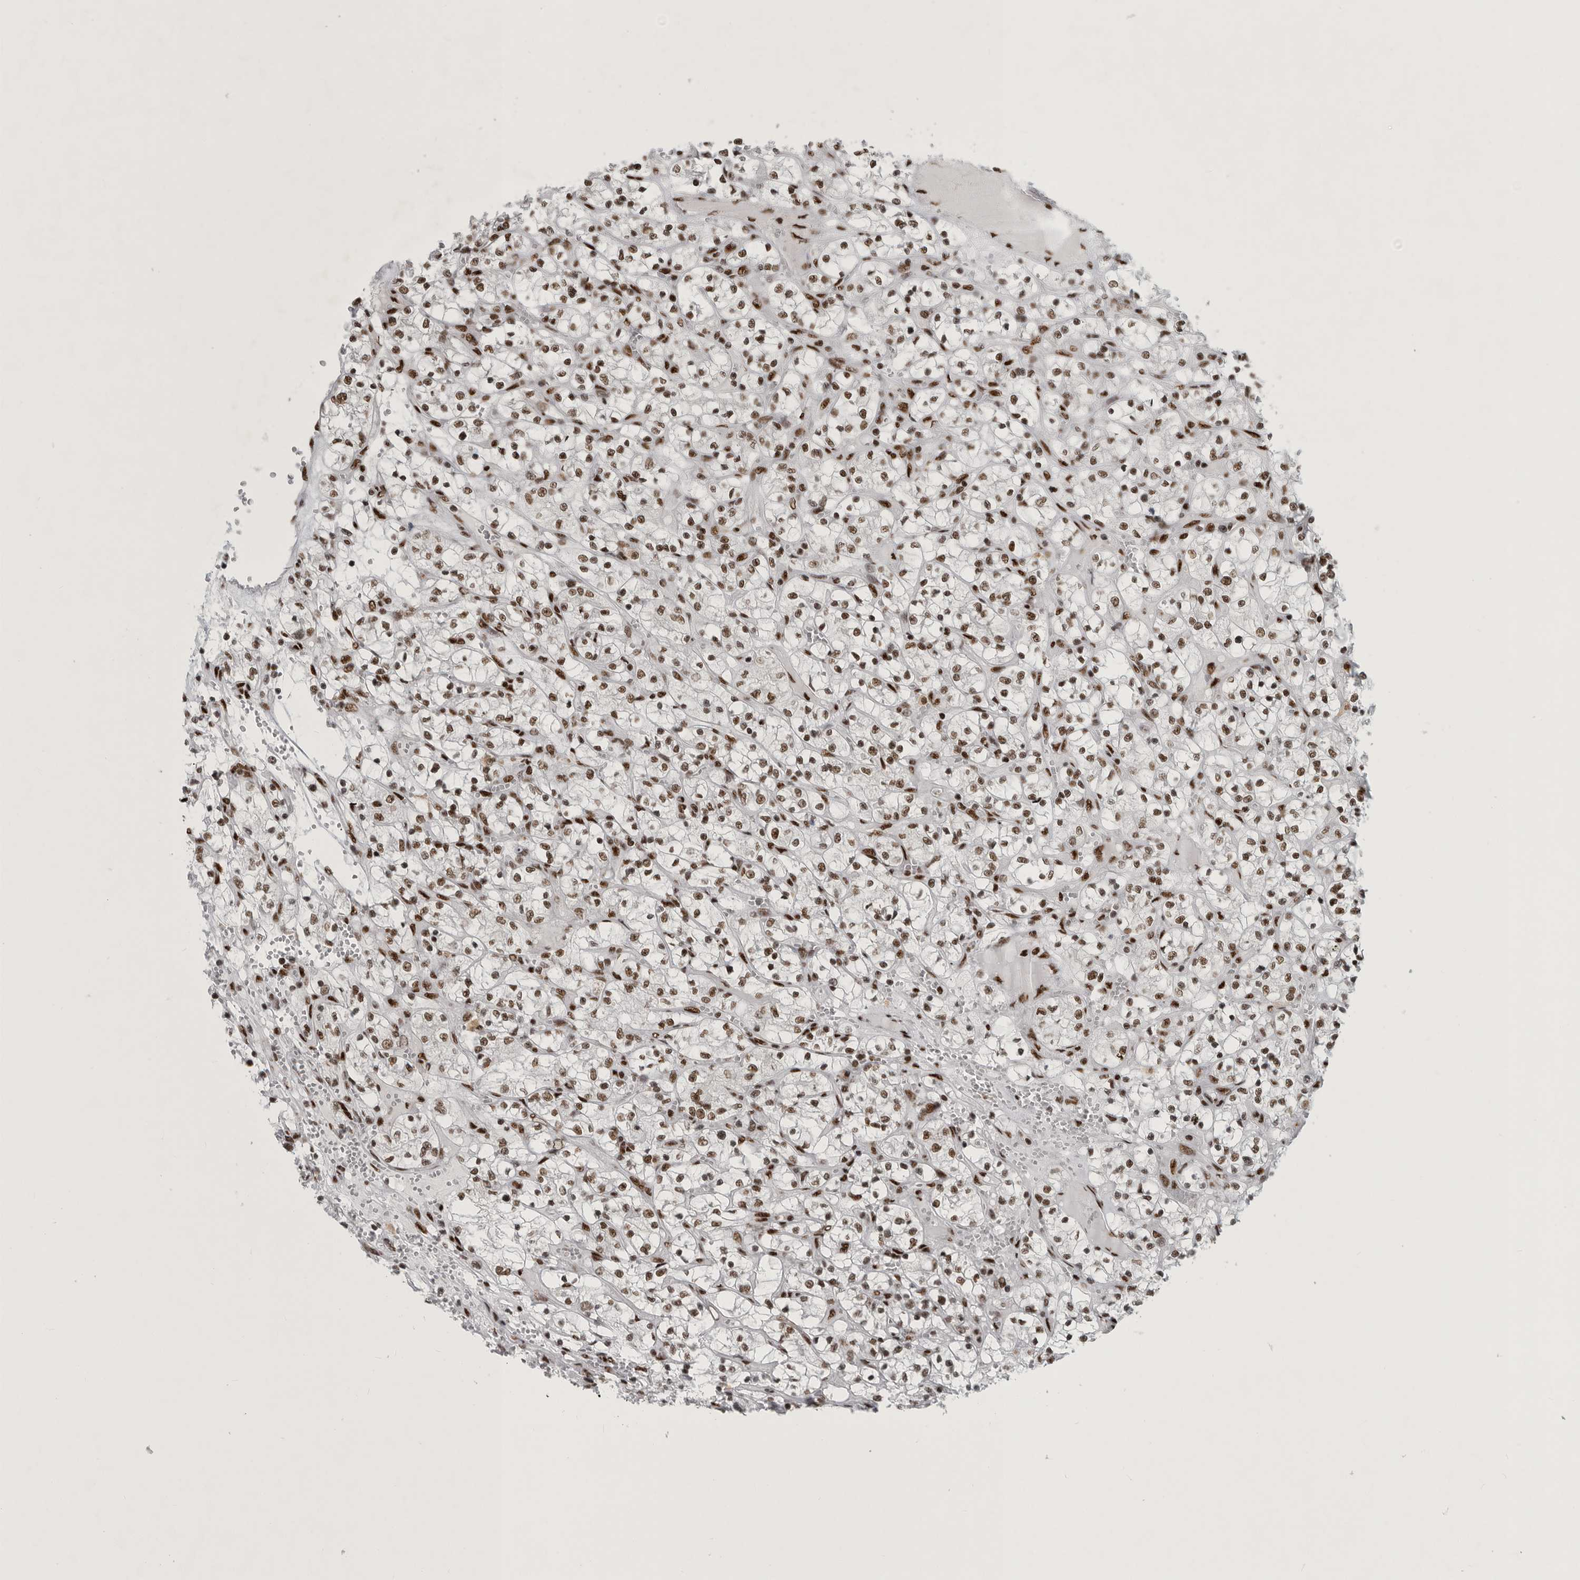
{"staining": {"intensity": "strong", "quantity": ">75%", "location": "nuclear"}, "tissue": "renal cancer", "cell_type": "Tumor cells", "image_type": "cancer", "snomed": [{"axis": "morphology", "description": "Adenocarcinoma, NOS"}, {"axis": "topography", "description": "Kidney"}], "caption": "High-magnification brightfield microscopy of adenocarcinoma (renal) stained with DAB (brown) and counterstained with hematoxylin (blue). tumor cells exhibit strong nuclear expression is present in approximately>75% of cells. (DAB (3,3'-diaminobenzidine) IHC, brown staining for protein, blue staining for nuclei).", "gene": "BCLAF1", "patient": {"sex": "female", "age": 69}}